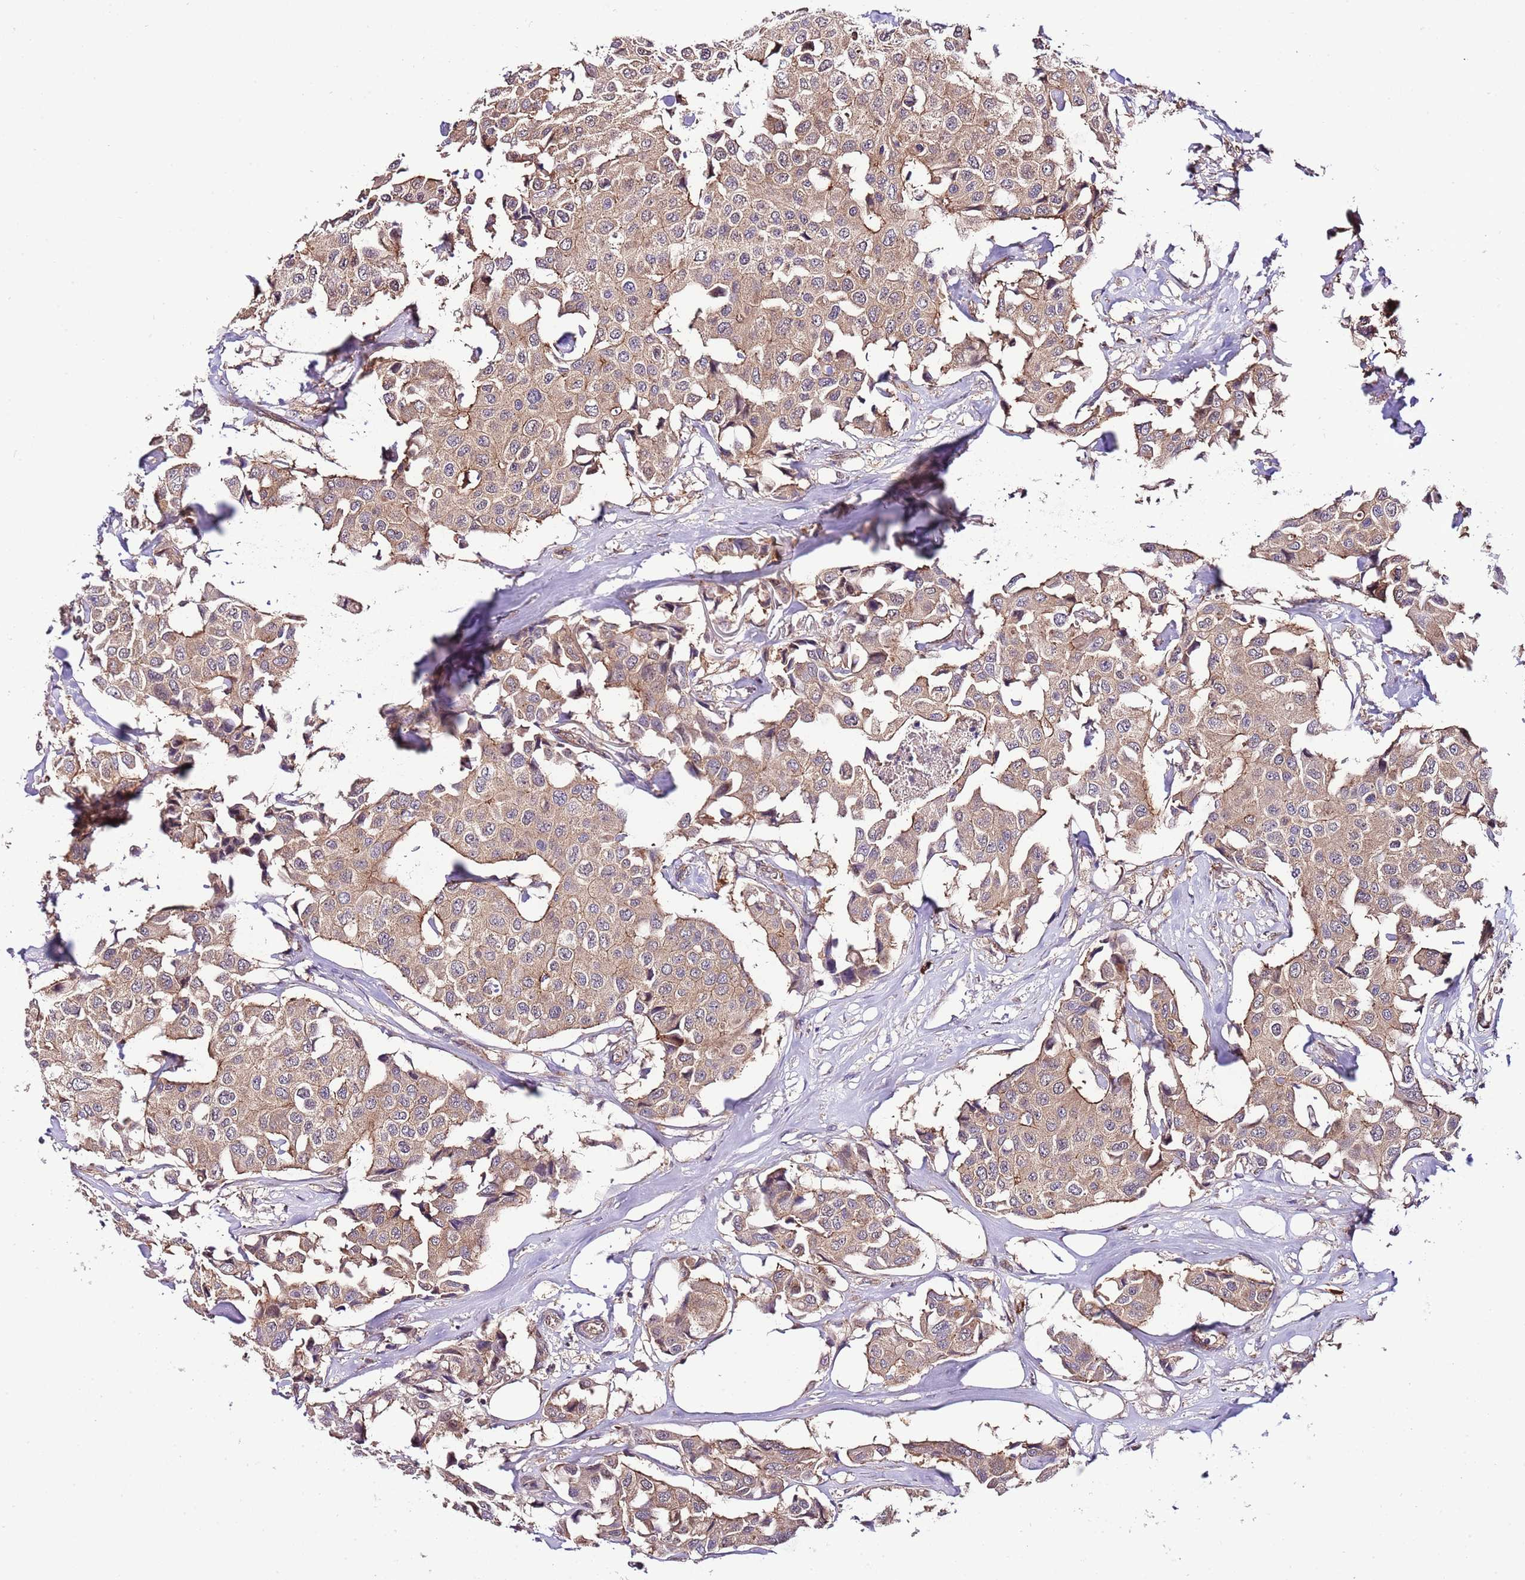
{"staining": {"intensity": "moderate", "quantity": ">75%", "location": "cytoplasmic/membranous"}, "tissue": "breast cancer", "cell_type": "Tumor cells", "image_type": "cancer", "snomed": [{"axis": "morphology", "description": "Duct carcinoma"}, {"axis": "topography", "description": "Breast"}], "caption": "Immunohistochemistry (IHC) (DAB) staining of breast cancer (intraductal carcinoma) shows moderate cytoplasmic/membranous protein positivity in about >75% of tumor cells.", "gene": "DONSON", "patient": {"sex": "female", "age": 80}}